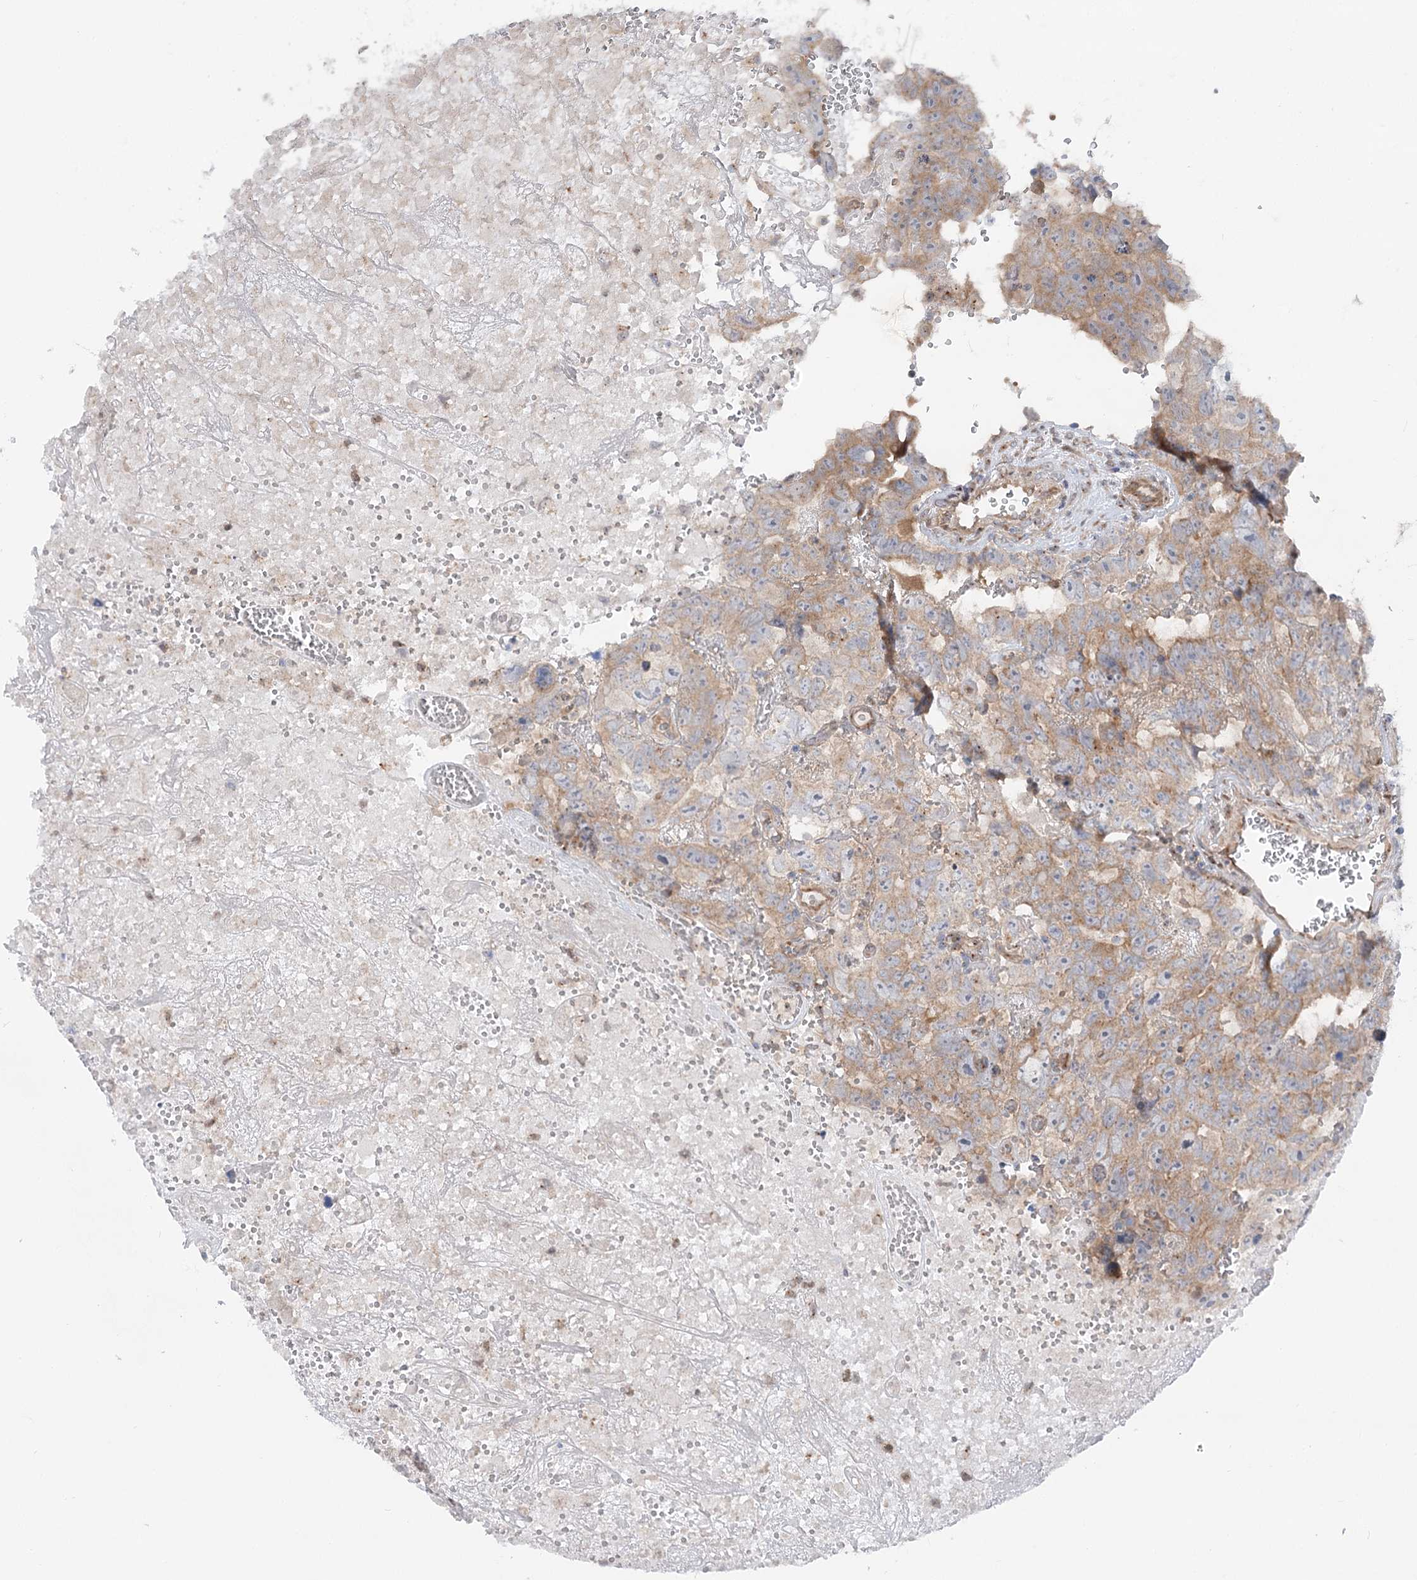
{"staining": {"intensity": "moderate", "quantity": "25%-75%", "location": "cytoplasmic/membranous"}, "tissue": "testis cancer", "cell_type": "Tumor cells", "image_type": "cancer", "snomed": [{"axis": "morphology", "description": "Carcinoma, Embryonal, NOS"}, {"axis": "topography", "description": "Testis"}], "caption": "Immunohistochemical staining of testis cancer shows medium levels of moderate cytoplasmic/membranous staining in approximately 25%-75% of tumor cells.", "gene": "SCN11A", "patient": {"sex": "male", "age": 45}}